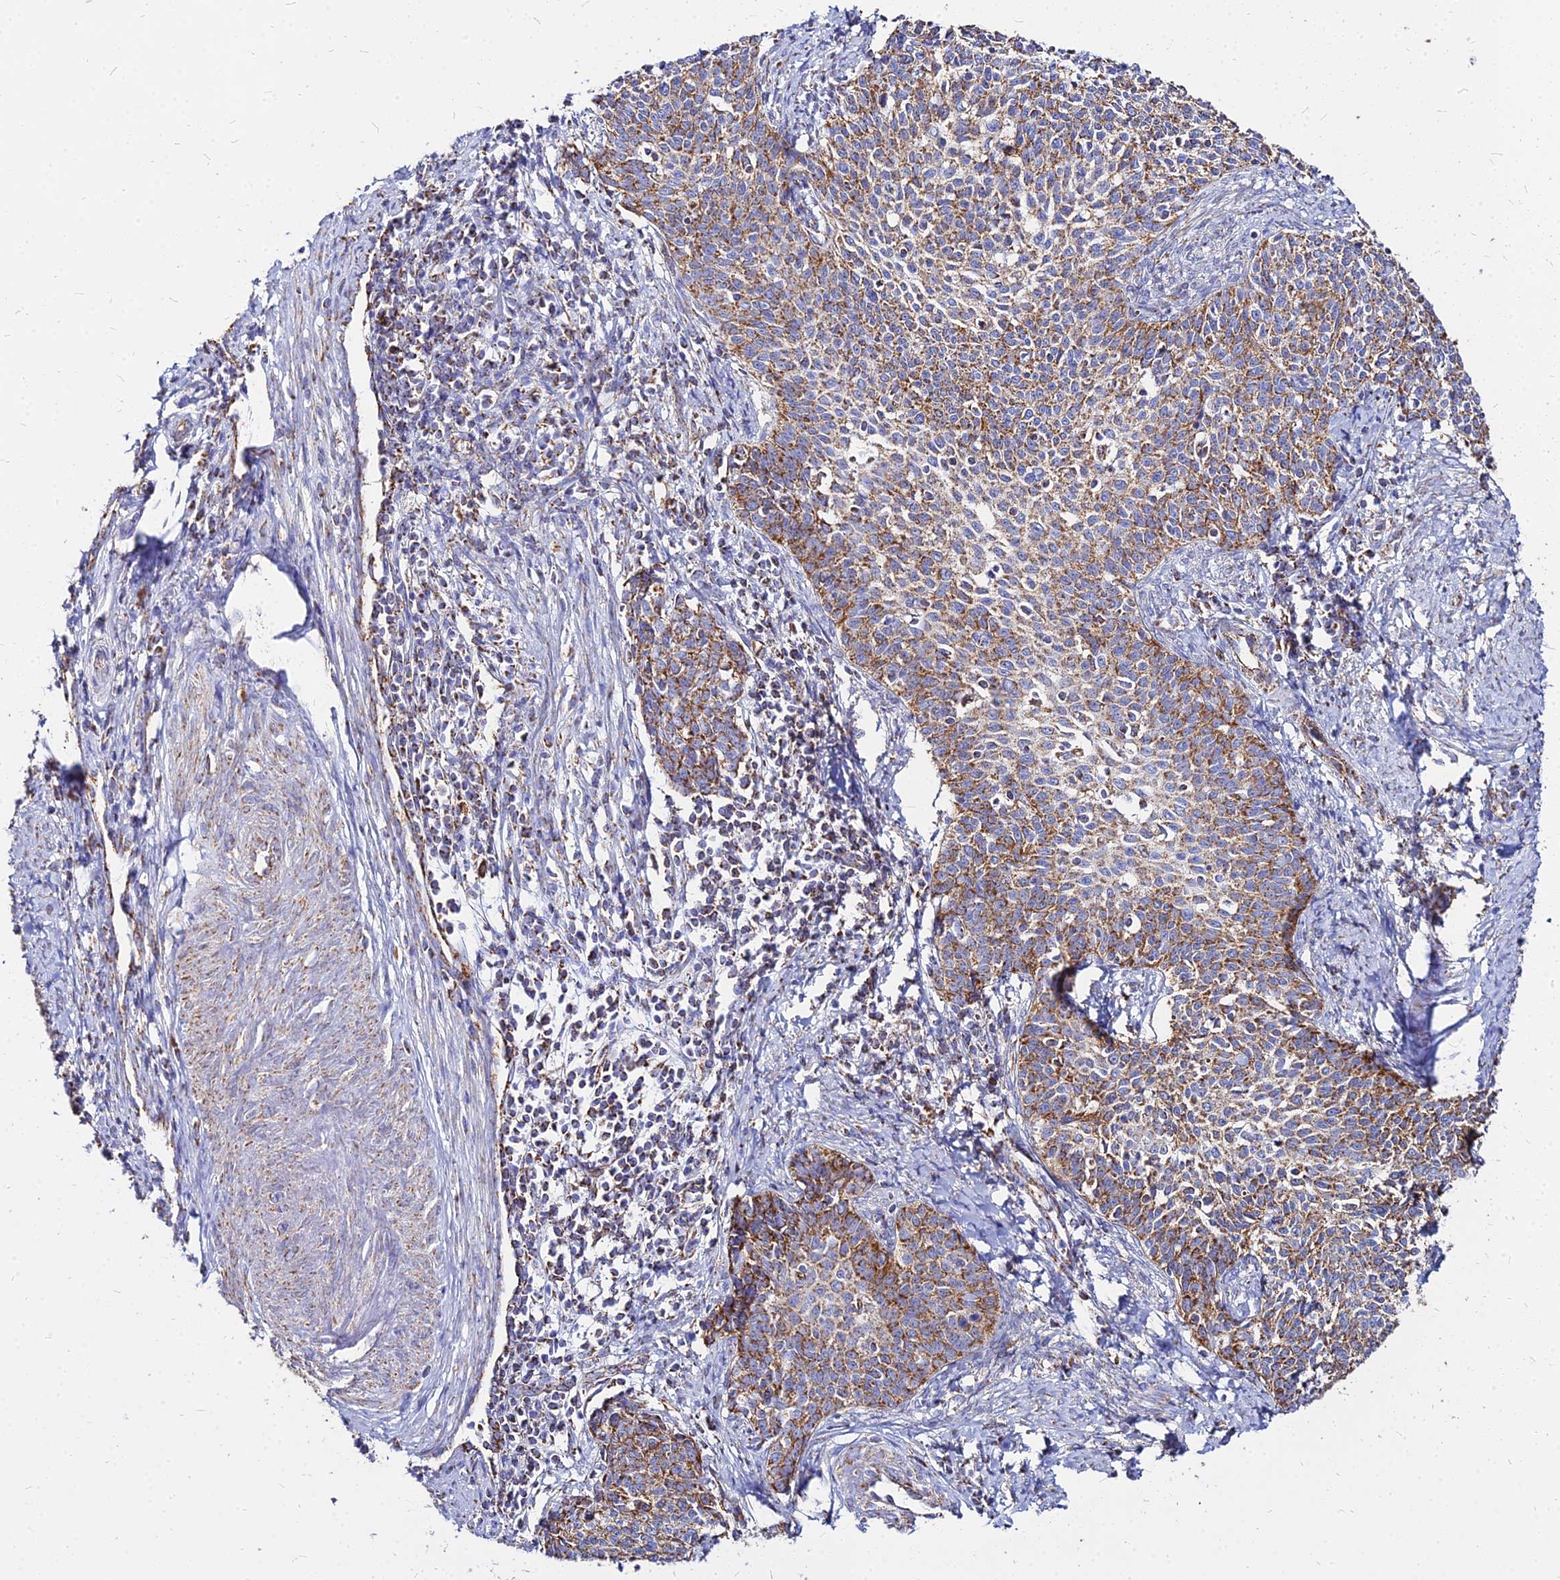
{"staining": {"intensity": "moderate", "quantity": ">75%", "location": "cytoplasmic/membranous"}, "tissue": "cervical cancer", "cell_type": "Tumor cells", "image_type": "cancer", "snomed": [{"axis": "morphology", "description": "Squamous cell carcinoma, NOS"}, {"axis": "topography", "description": "Cervix"}], "caption": "IHC (DAB (3,3'-diaminobenzidine)) staining of human cervical cancer shows moderate cytoplasmic/membranous protein positivity in approximately >75% of tumor cells.", "gene": "DLD", "patient": {"sex": "female", "age": 39}}